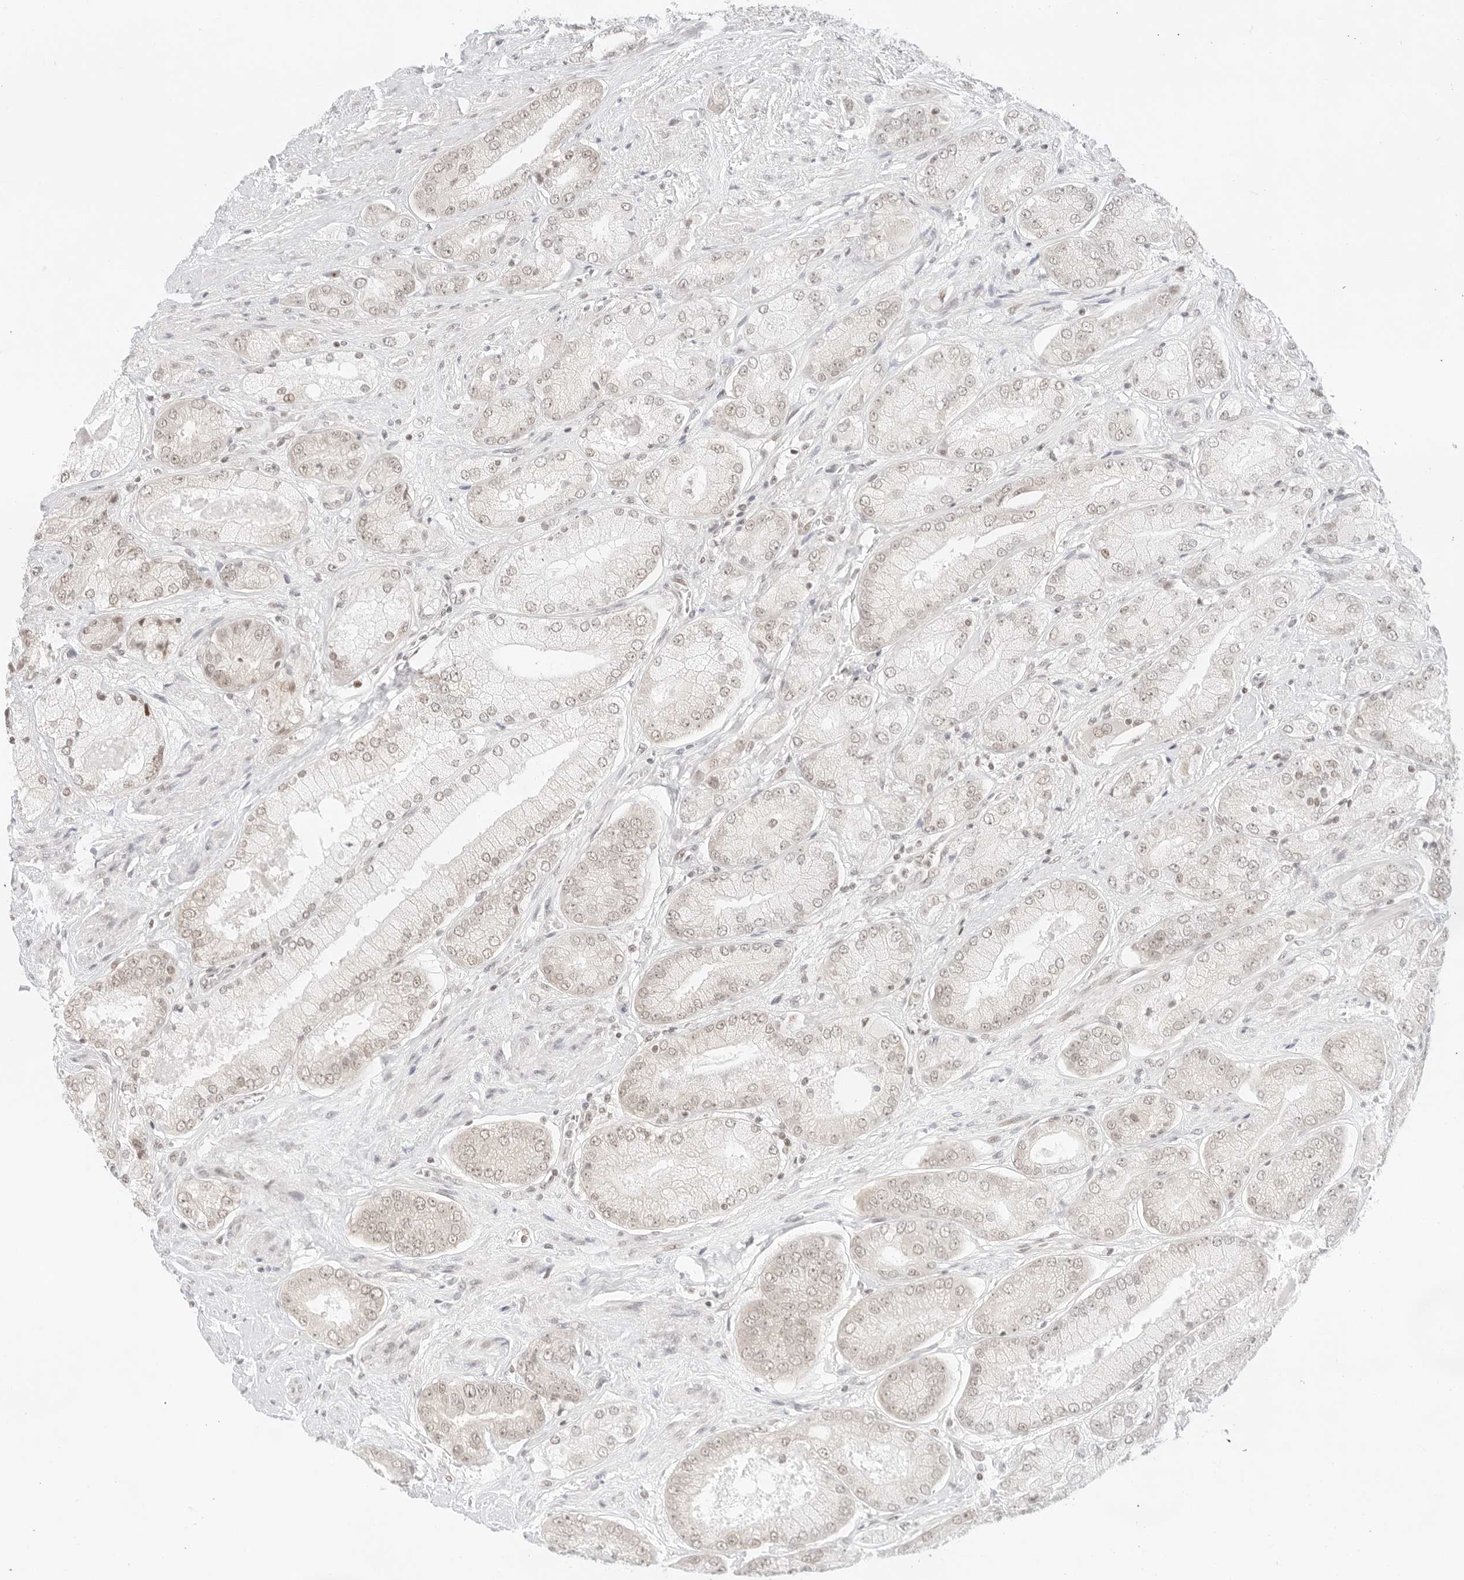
{"staining": {"intensity": "negative", "quantity": "none", "location": "none"}, "tissue": "prostate cancer", "cell_type": "Tumor cells", "image_type": "cancer", "snomed": [{"axis": "morphology", "description": "Adenocarcinoma, High grade"}, {"axis": "topography", "description": "Prostate"}], "caption": "There is no significant positivity in tumor cells of high-grade adenocarcinoma (prostate).", "gene": "GNAS", "patient": {"sex": "male", "age": 58}}